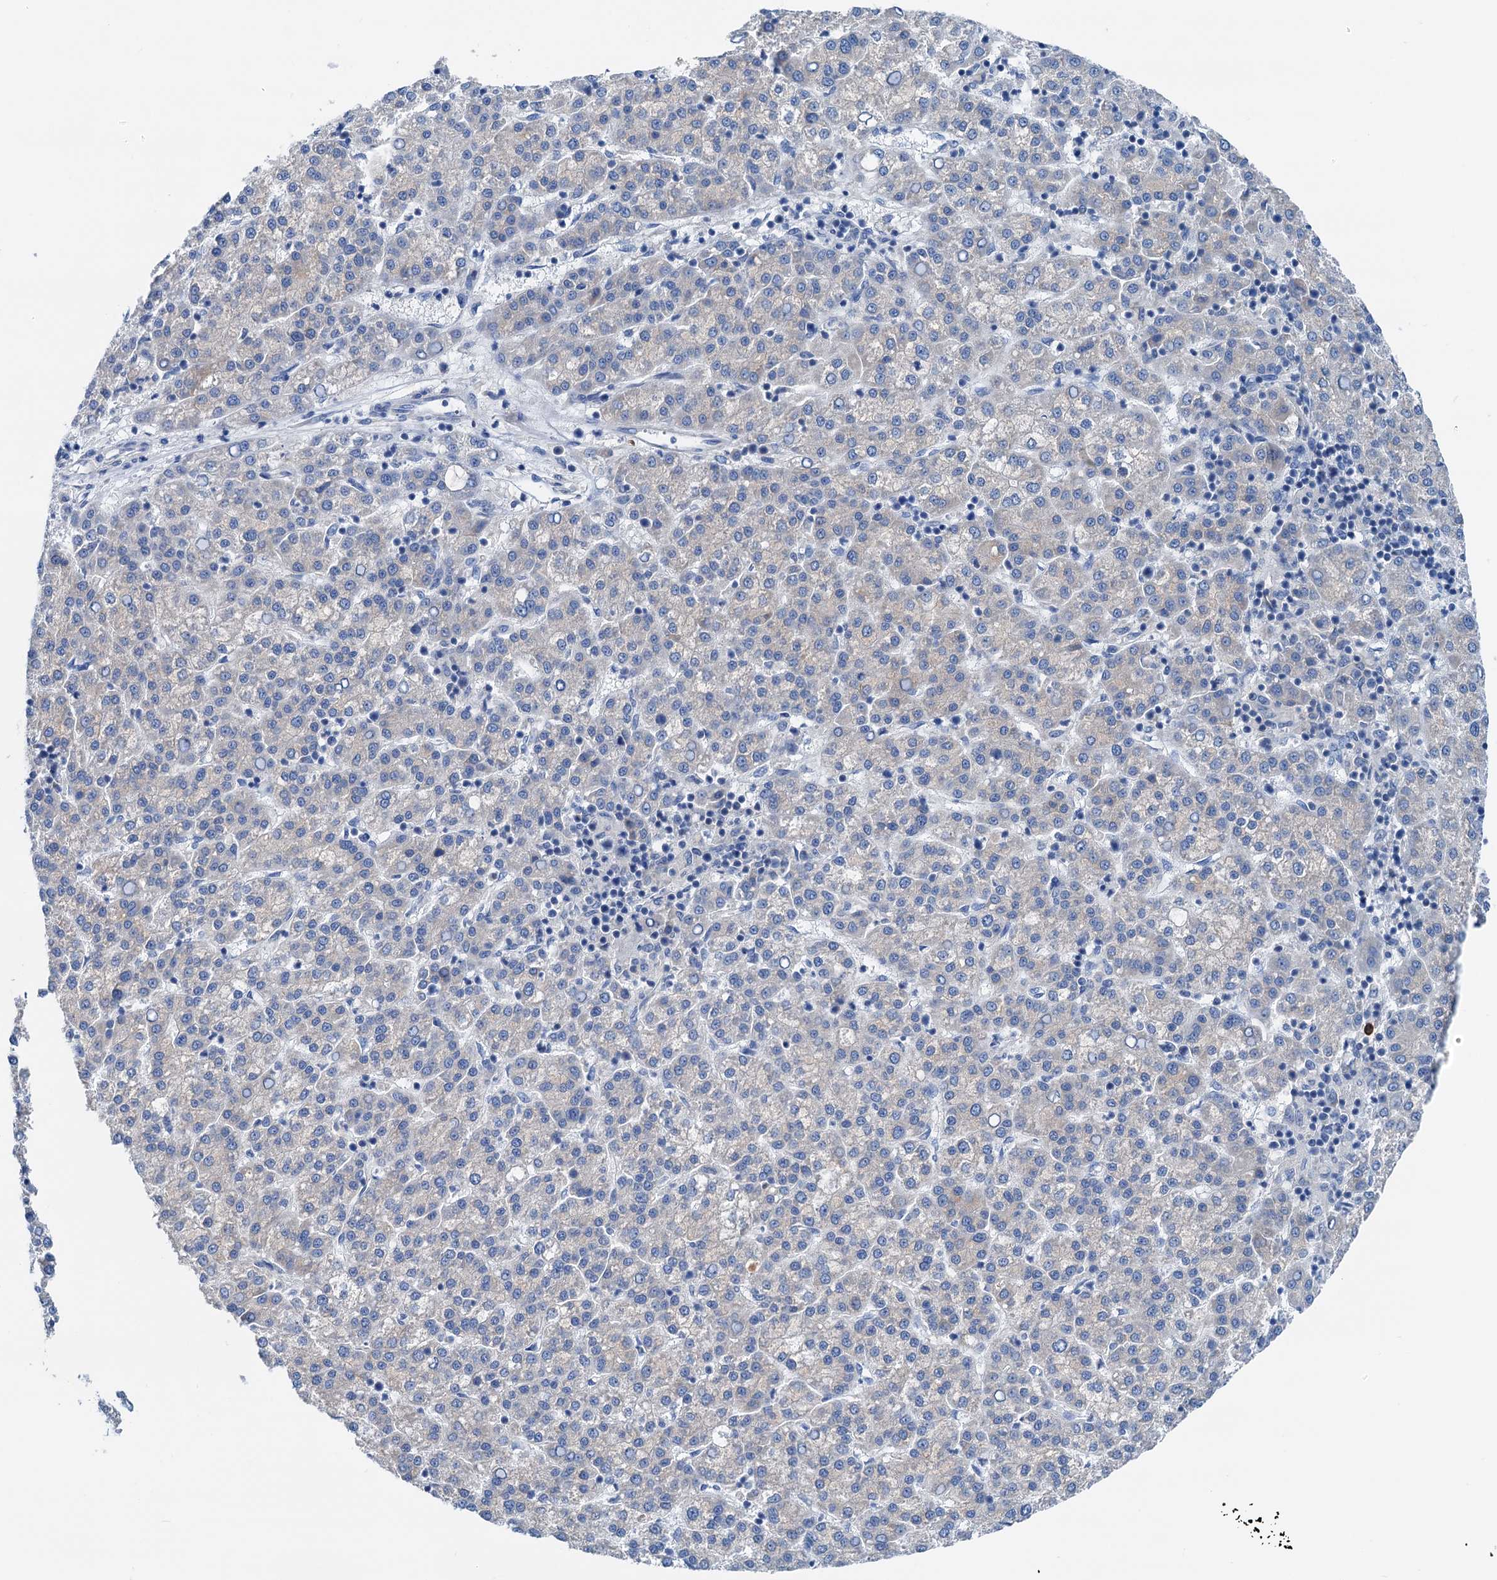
{"staining": {"intensity": "weak", "quantity": "<25%", "location": "cytoplasmic/membranous"}, "tissue": "liver cancer", "cell_type": "Tumor cells", "image_type": "cancer", "snomed": [{"axis": "morphology", "description": "Carcinoma, Hepatocellular, NOS"}, {"axis": "topography", "description": "Liver"}], "caption": "Tumor cells show no significant expression in liver cancer (hepatocellular carcinoma).", "gene": "KNDC1", "patient": {"sex": "female", "age": 58}}